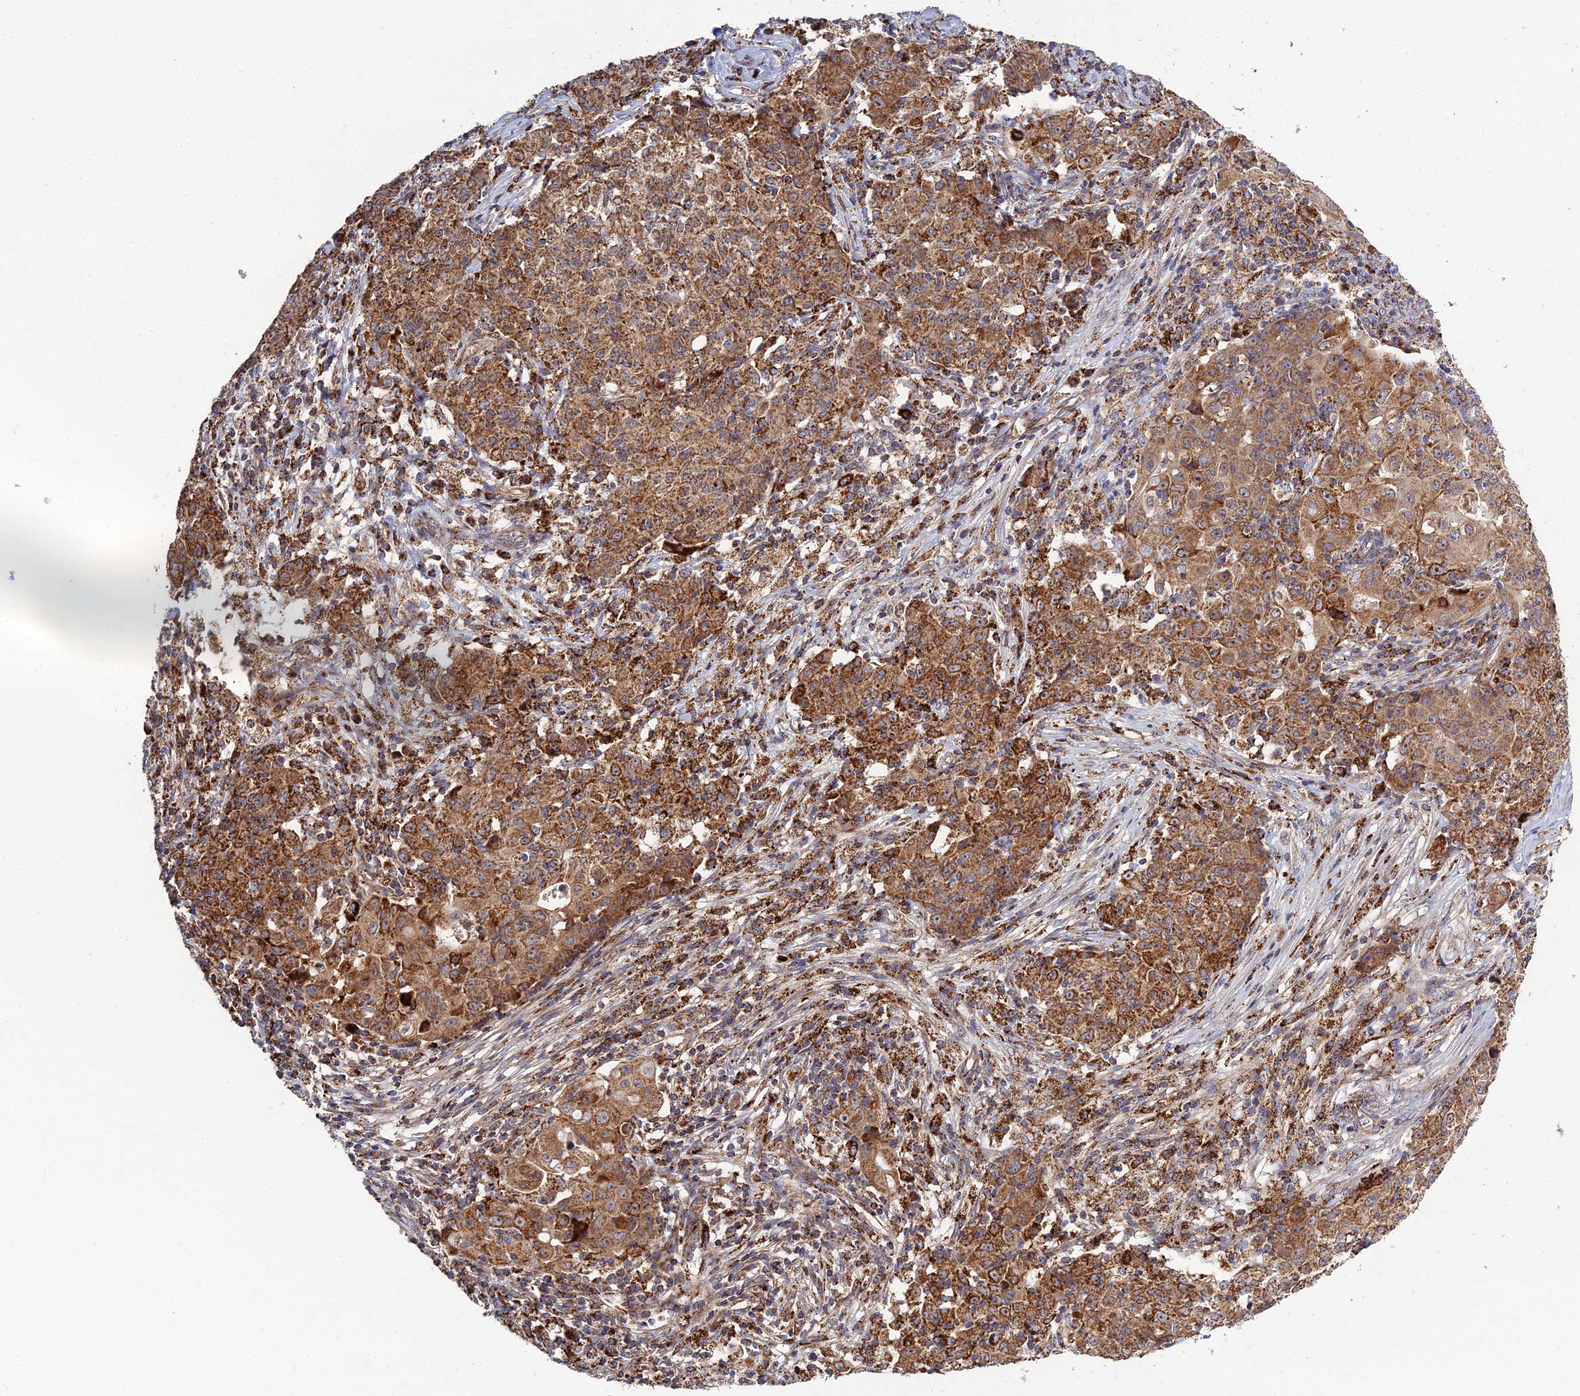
{"staining": {"intensity": "strong", "quantity": ">75%", "location": "cytoplasmic/membranous"}, "tissue": "ovarian cancer", "cell_type": "Tumor cells", "image_type": "cancer", "snomed": [{"axis": "morphology", "description": "Carcinoma, endometroid"}, {"axis": "topography", "description": "Ovary"}], "caption": "Ovarian endometroid carcinoma stained with immunohistochemistry (IHC) reveals strong cytoplasmic/membranous positivity in approximately >75% of tumor cells. The staining was performed using DAB (3,3'-diaminobenzidine), with brown indicating positive protein expression. Nuclei are stained blue with hematoxylin.", "gene": "RIC8B", "patient": {"sex": "female", "age": 42}}